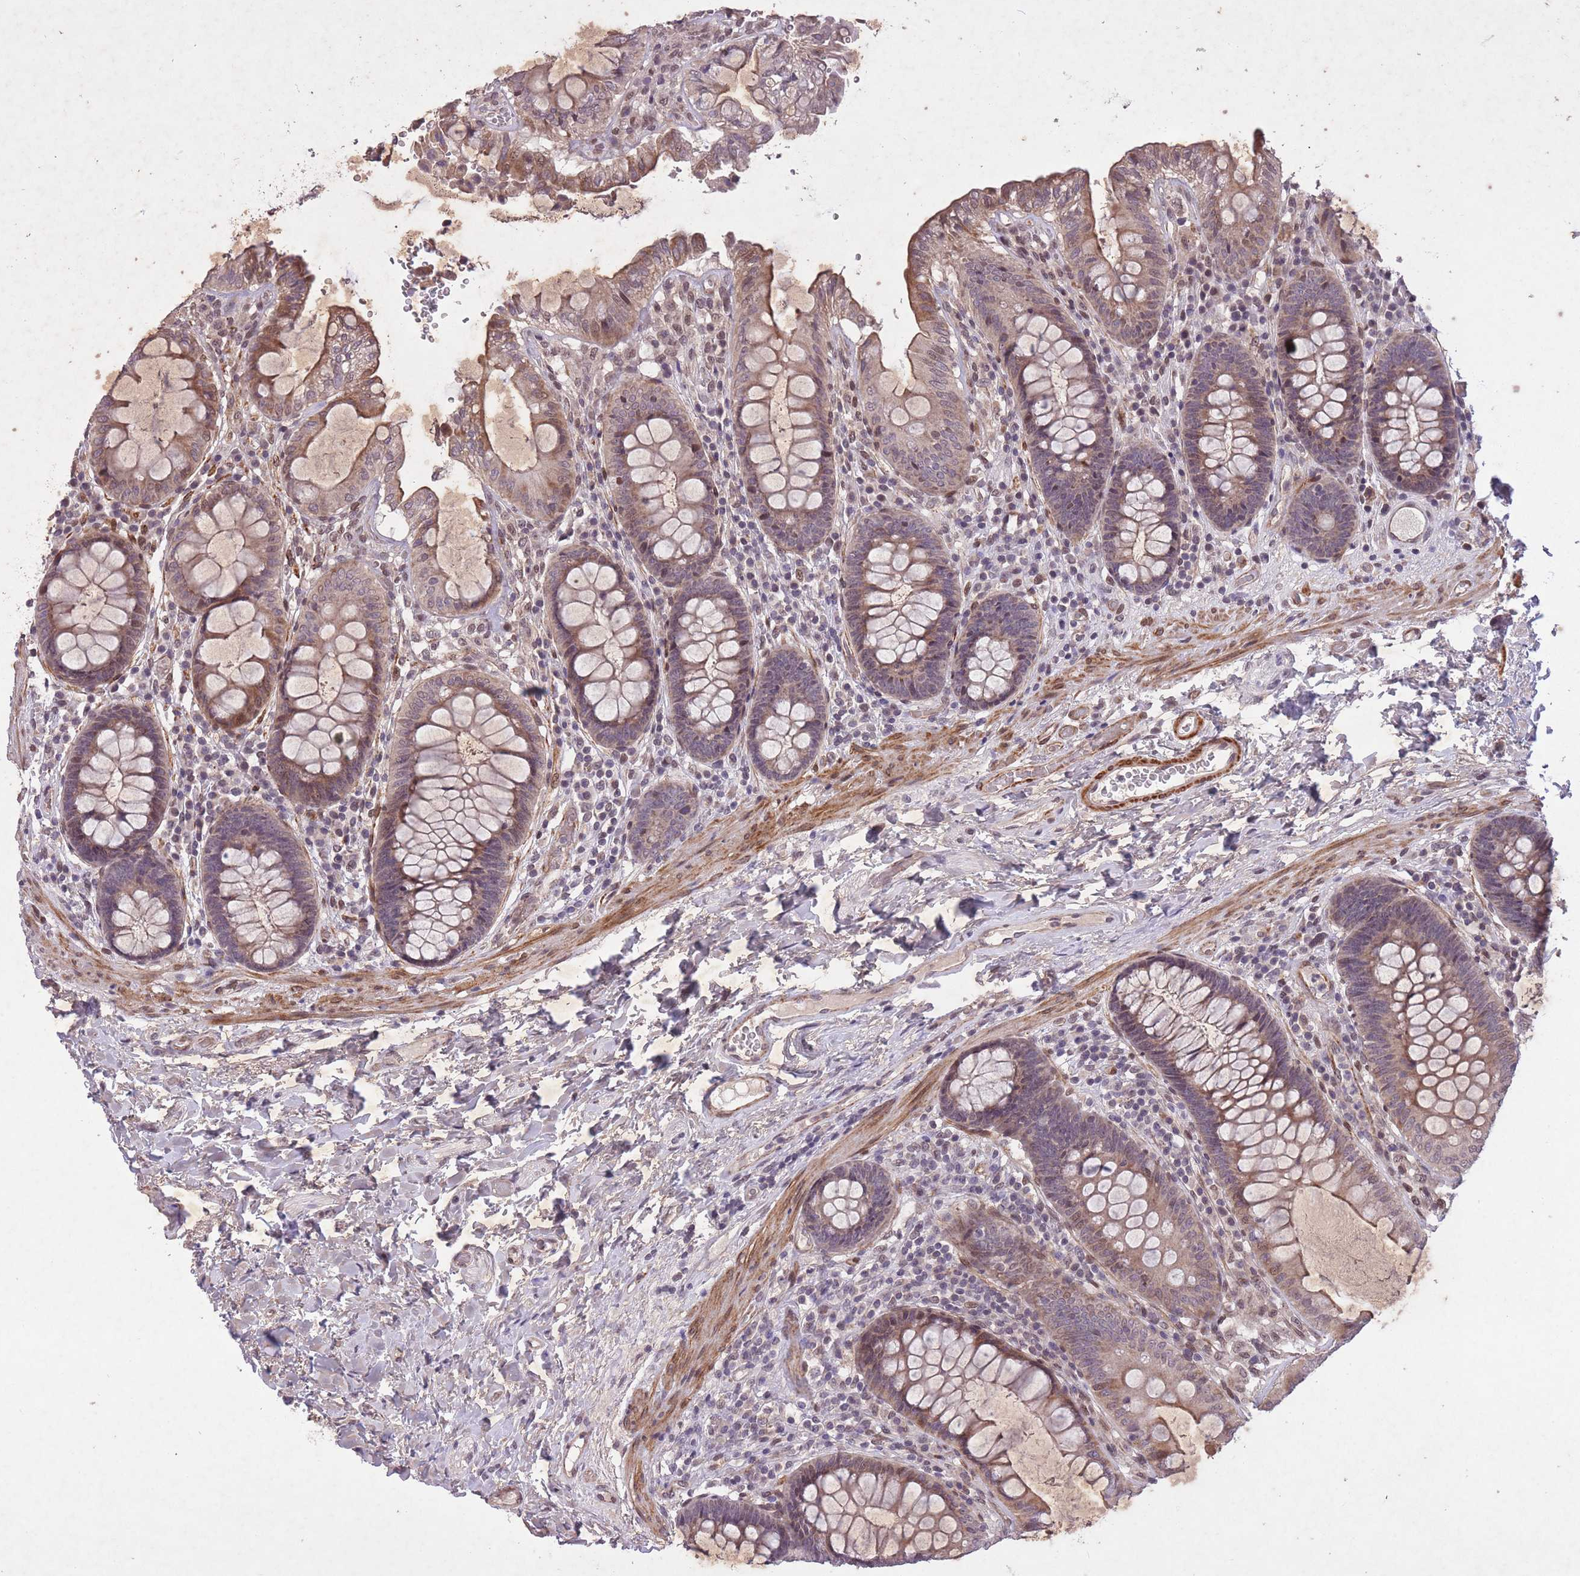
{"staining": {"intensity": "moderate", "quantity": "25%-75%", "location": "cytoplasmic/membranous"}, "tissue": "colon", "cell_type": "Endothelial cells", "image_type": "normal", "snomed": [{"axis": "morphology", "description": "Normal tissue, NOS"}, {"axis": "topography", "description": "Colon"}], "caption": "Human colon stained for a protein (brown) reveals moderate cytoplasmic/membranous positive positivity in approximately 25%-75% of endothelial cells.", "gene": "CBX6", "patient": {"sex": "male", "age": 84}}